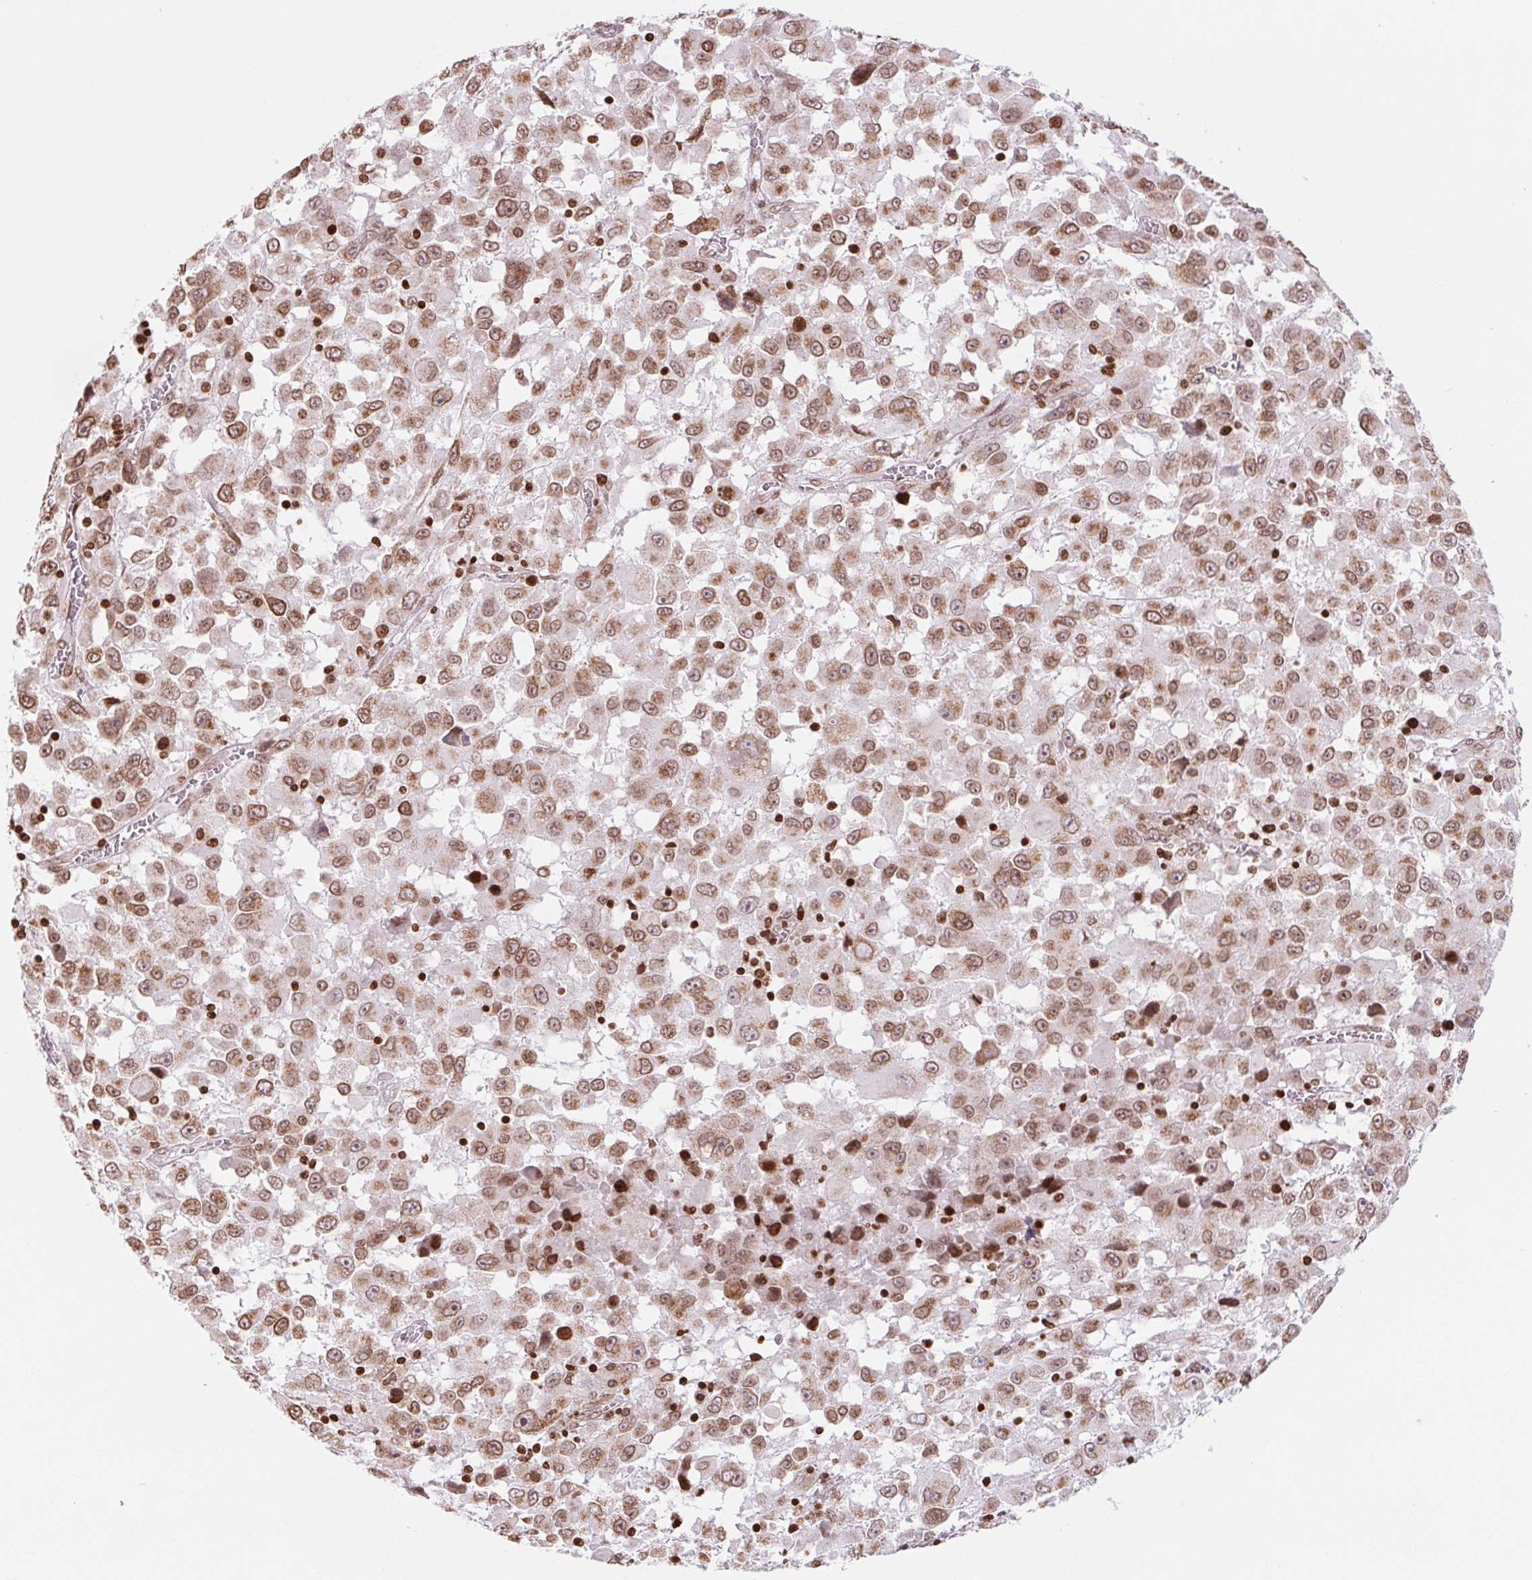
{"staining": {"intensity": "moderate", "quantity": ">75%", "location": "cytoplasmic/membranous,nuclear"}, "tissue": "melanoma", "cell_type": "Tumor cells", "image_type": "cancer", "snomed": [{"axis": "morphology", "description": "Malignant melanoma, Metastatic site"}, {"axis": "topography", "description": "Soft tissue"}], "caption": "Human malignant melanoma (metastatic site) stained with a protein marker demonstrates moderate staining in tumor cells.", "gene": "SMIM12", "patient": {"sex": "male", "age": 50}}